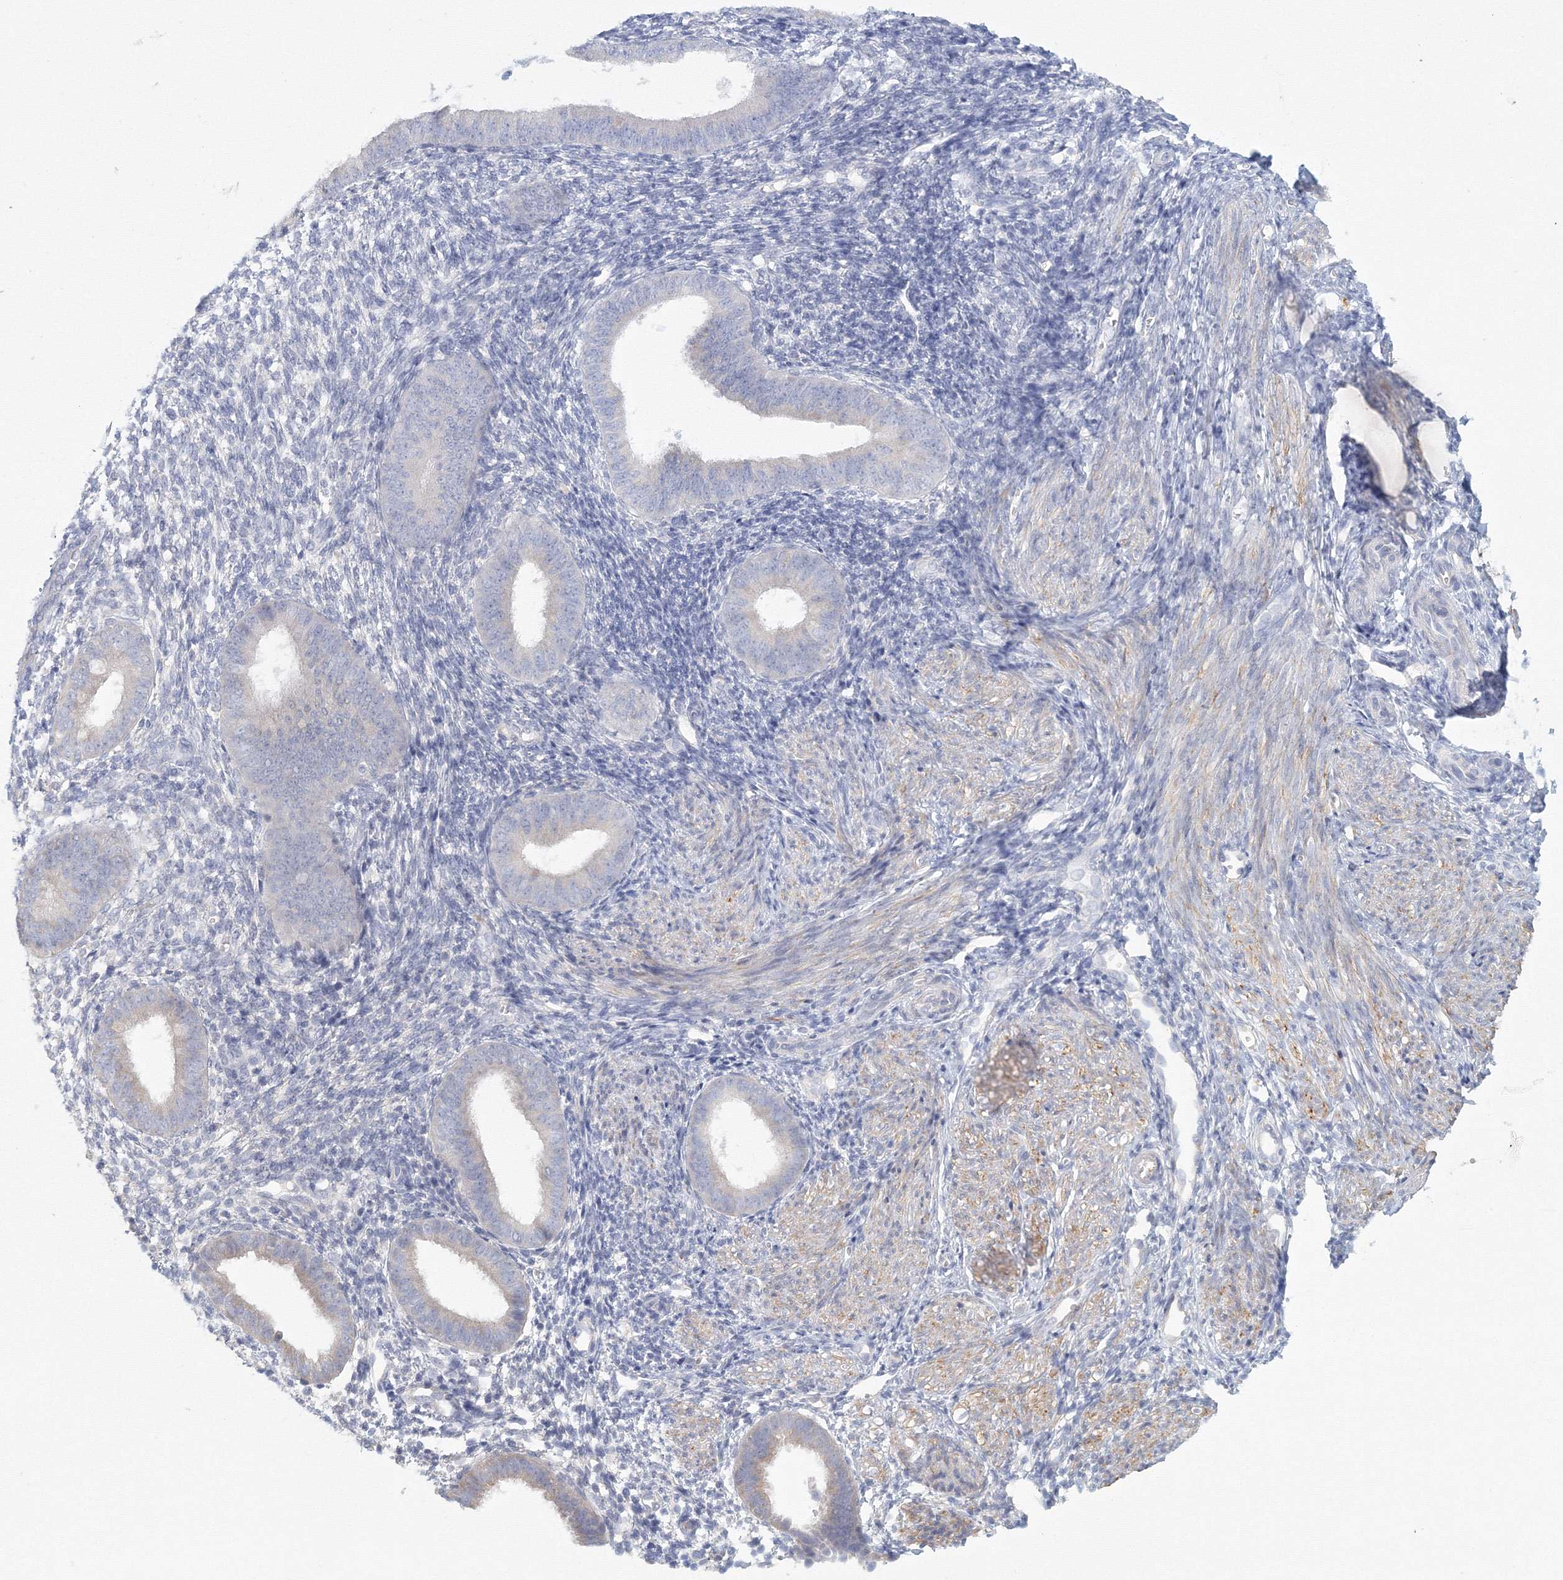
{"staining": {"intensity": "negative", "quantity": "none", "location": "none"}, "tissue": "endometrium", "cell_type": "Cells in endometrial stroma", "image_type": "normal", "snomed": [{"axis": "morphology", "description": "Normal tissue, NOS"}, {"axis": "topography", "description": "Uterus"}, {"axis": "topography", "description": "Endometrium"}], "caption": "An immunohistochemistry image of benign endometrium is shown. There is no staining in cells in endometrial stroma of endometrium. (Stains: DAB (3,3'-diaminobenzidine) IHC with hematoxylin counter stain, Microscopy: brightfield microscopy at high magnification).", "gene": "TACC2", "patient": {"sex": "female", "age": 48}}